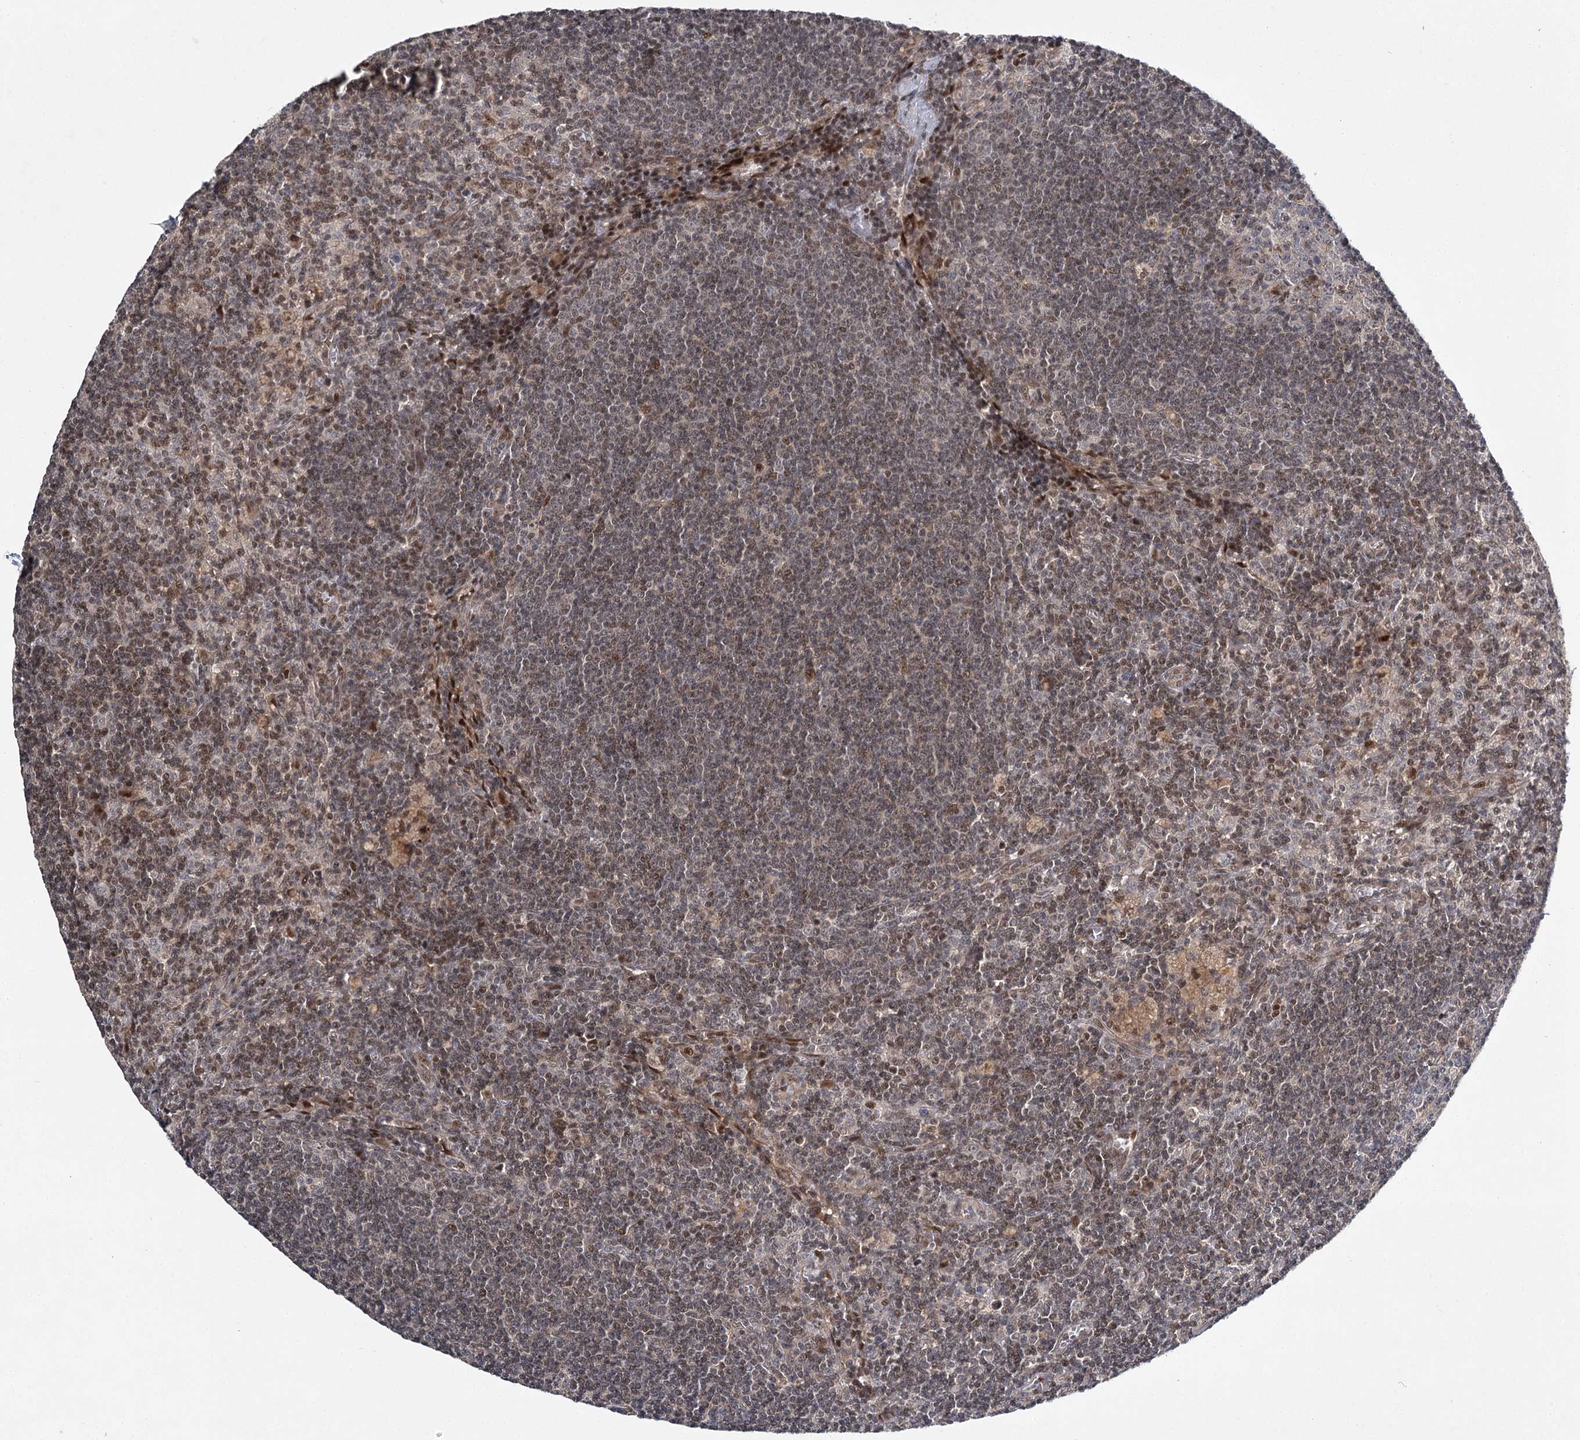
{"staining": {"intensity": "negative", "quantity": "none", "location": "none"}, "tissue": "lymph node", "cell_type": "Germinal center cells", "image_type": "normal", "snomed": [{"axis": "morphology", "description": "Normal tissue, NOS"}, {"axis": "topography", "description": "Lymph node"}], "caption": "DAB (3,3'-diaminobenzidine) immunohistochemical staining of benign lymph node reveals no significant staining in germinal center cells. Nuclei are stained in blue.", "gene": "DCUN1D4", "patient": {"sex": "male", "age": 69}}